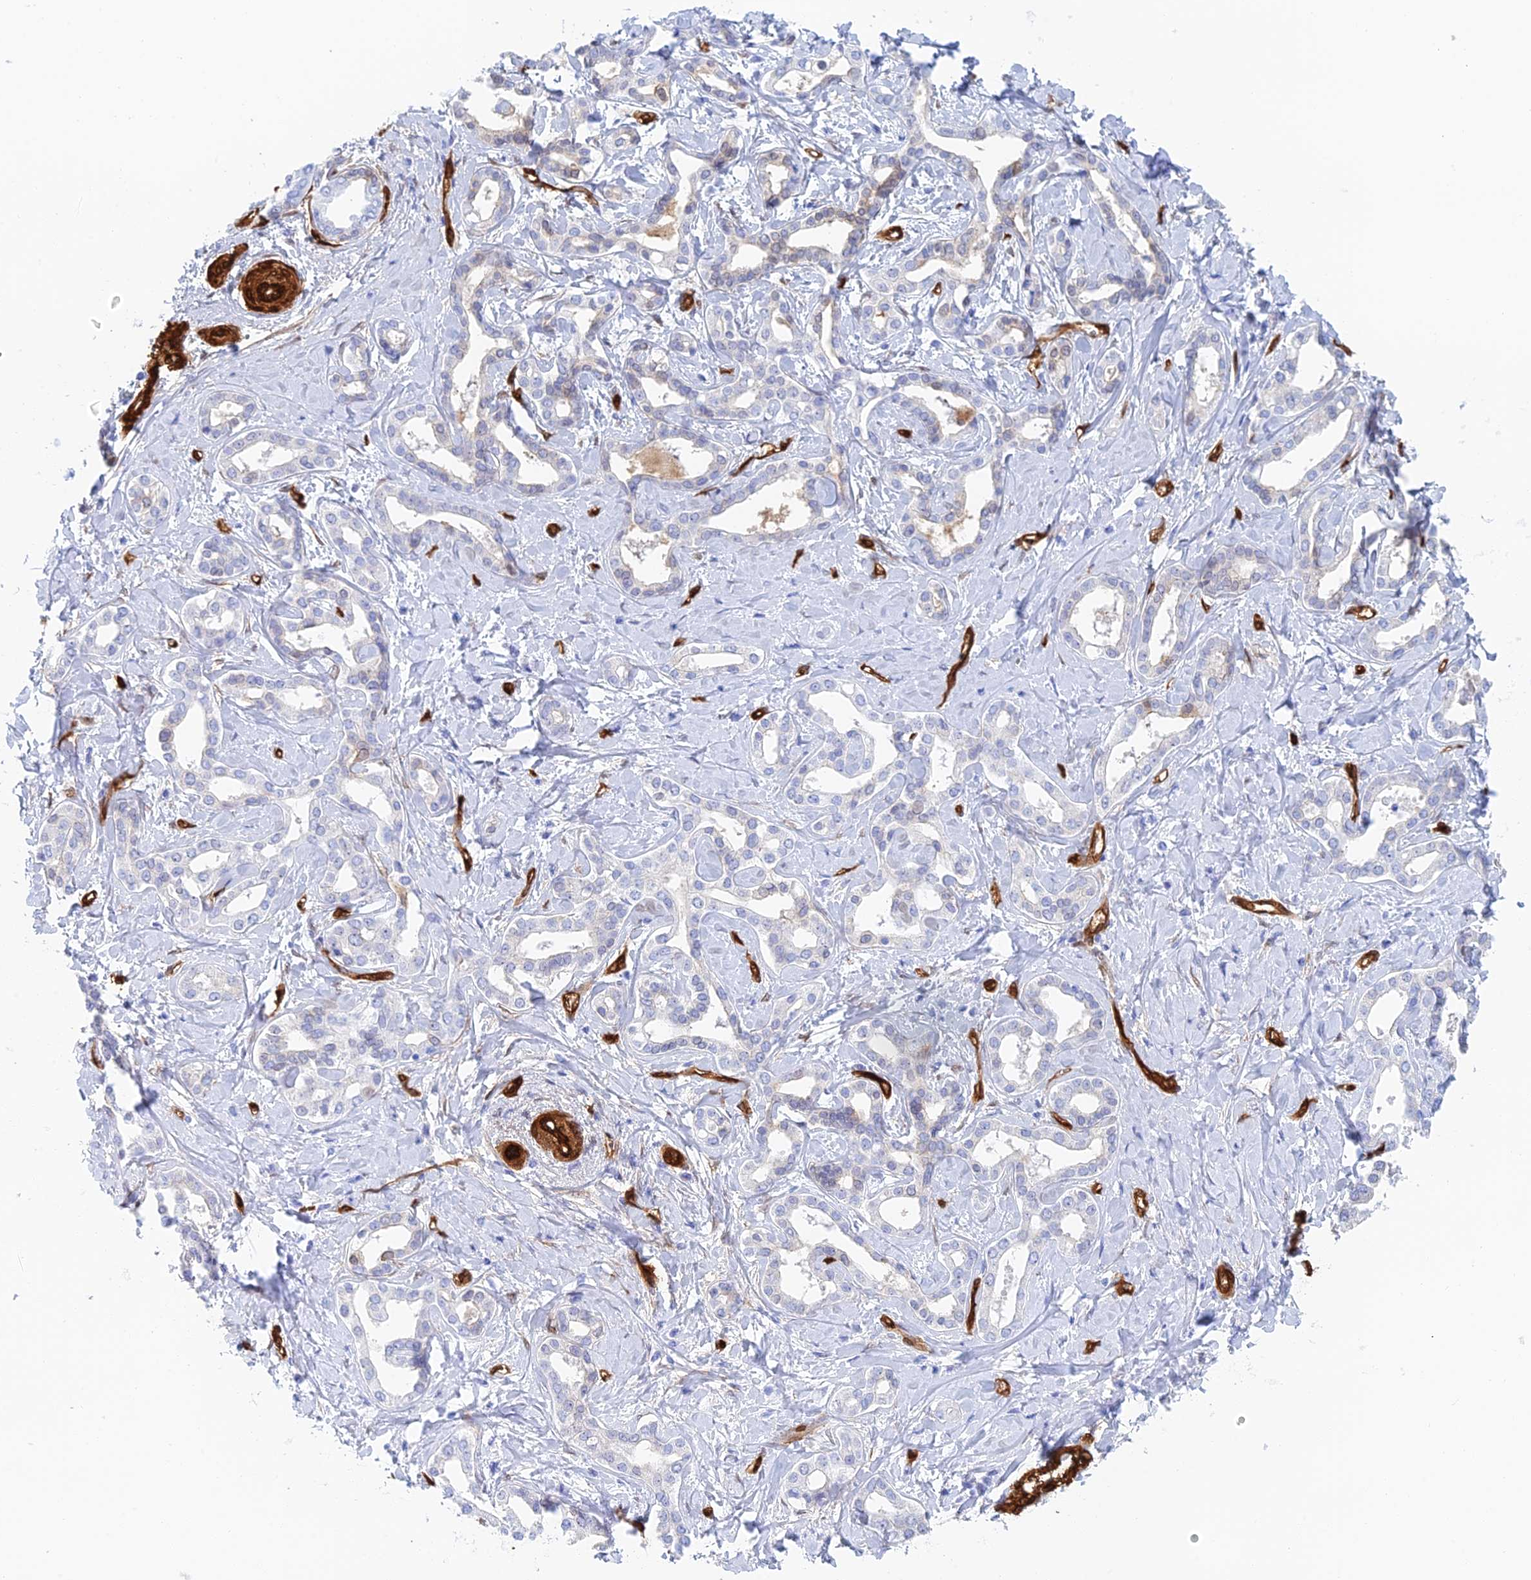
{"staining": {"intensity": "negative", "quantity": "none", "location": "none"}, "tissue": "liver cancer", "cell_type": "Tumor cells", "image_type": "cancer", "snomed": [{"axis": "morphology", "description": "Cholangiocarcinoma"}, {"axis": "topography", "description": "Liver"}], "caption": "The immunohistochemistry image has no significant staining in tumor cells of liver cancer tissue. (Immunohistochemistry, brightfield microscopy, high magnification).", "gene": "CRIP2", "patient": {"sex": "female", "age": 77}}